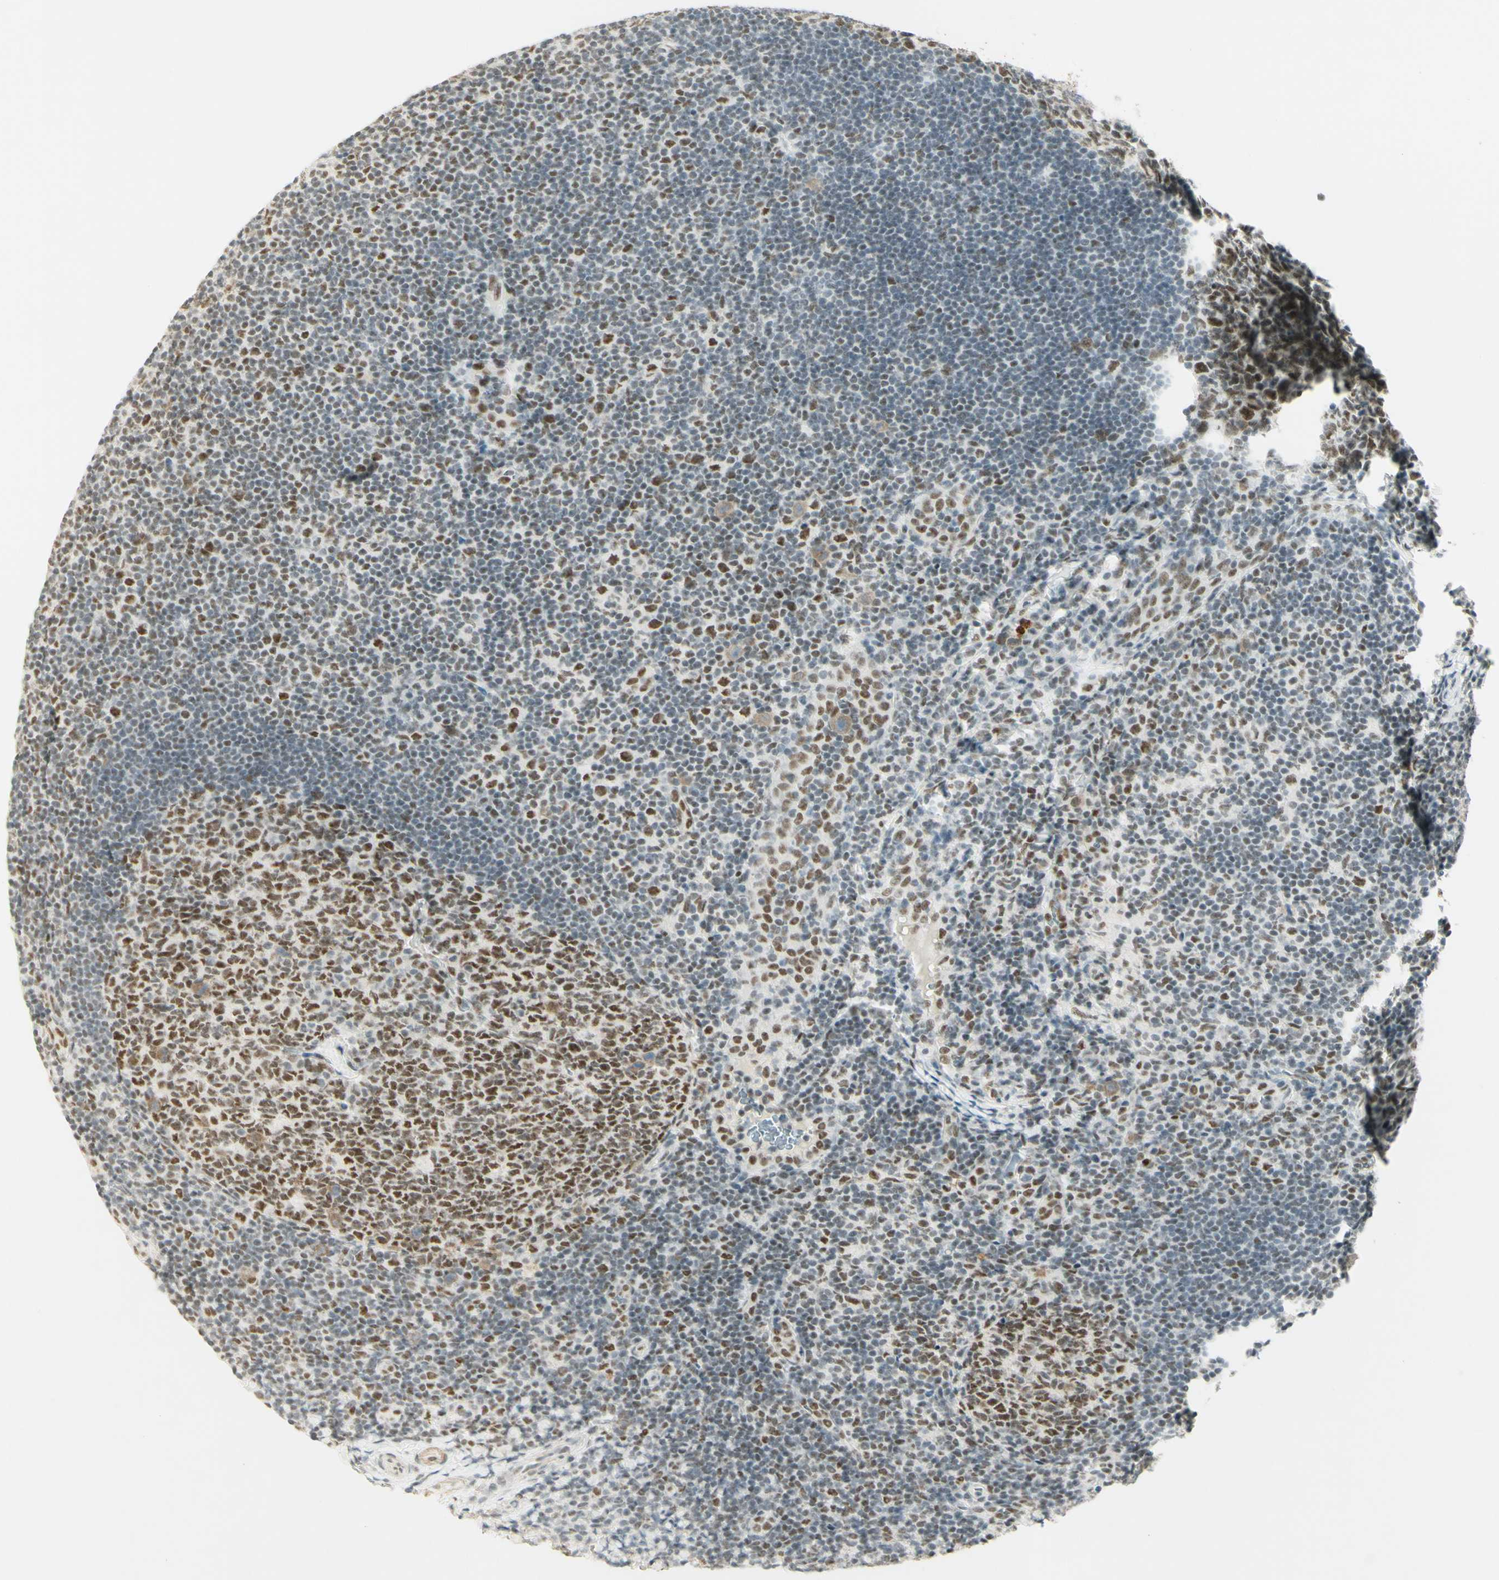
{"staining": {"intensity": "moderate", "quantity": ">75%", "location": "cytoplasmic/membranous,nuclear"}, "tissue": "tonsil", "cell_type": "Germinal center cells", "image_type": "normal", "snomed": [{"axis": "morphology", "description": "Normal tissue, NOS"}, {"axis": "topography", "description": "Tonsil"}], "caption": "Moderate cytoplasmic/membranous,nuclear protein expression is present in approximately >75% of germinal center cells in tonsil. Nuclei are stained in blue.", "gene": "PMS2", "patient": {"sex": "male", "age": 37}}